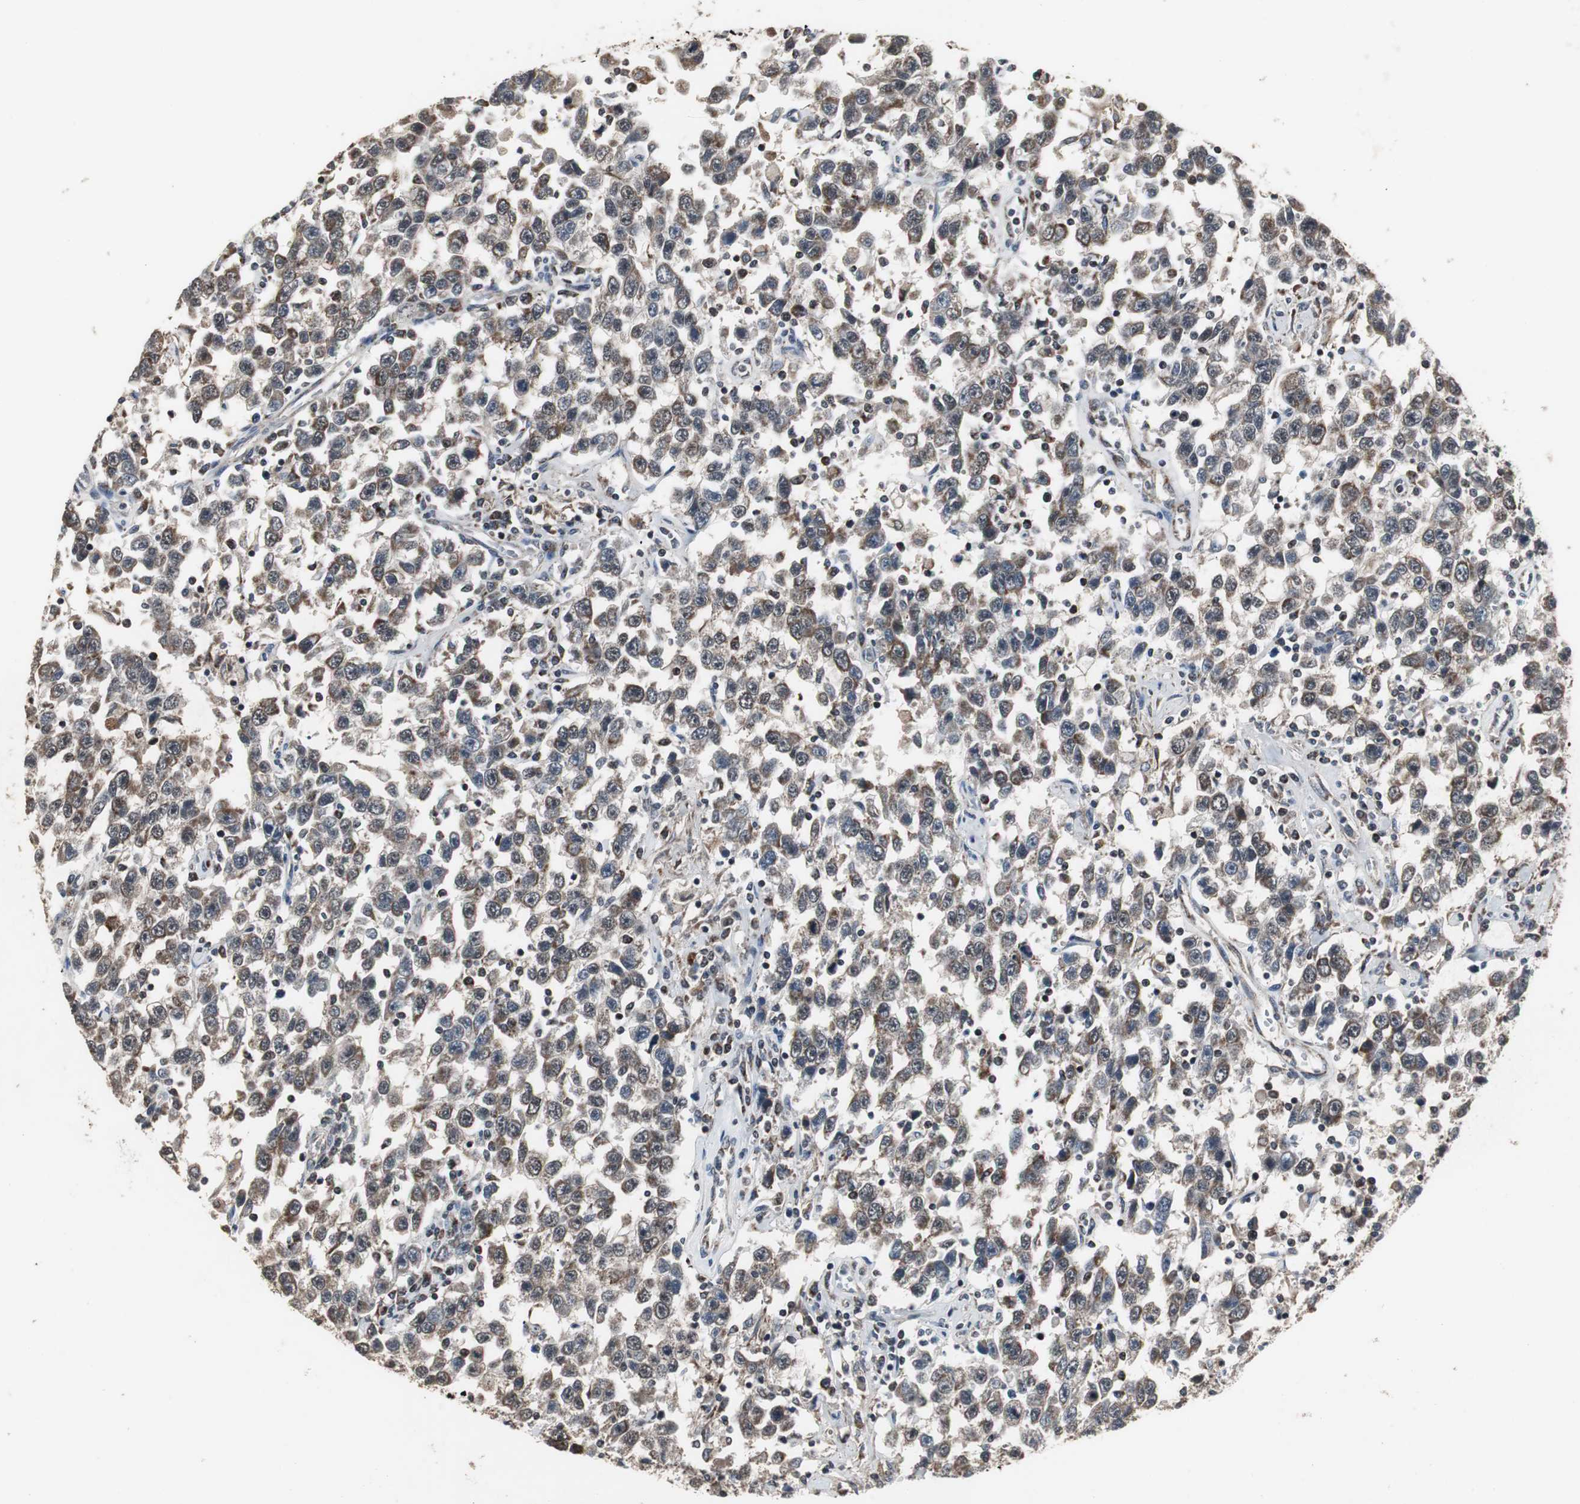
{"staining": {"intensity": "moderate", "quantity": "25%-75%", "location": "cytoplasmic/membranous"}, "tissue": "testis cancer", "cell_type": "Tumor cells", "image_type": "cancer", "snomed": [{"axis": "morphology", "description": "Seminoma, NOS"}, {"axis": "topography", "description": "Testis"}], "caption": "Immunohistochemistry (IHC) of testis cancer exhibits medium levels of moderate cytoplasmic/membranous expression in about 25%-75% of tumor cells.", "gene": "MRPL40", "patient": {"sex": "male", "age": 41}}